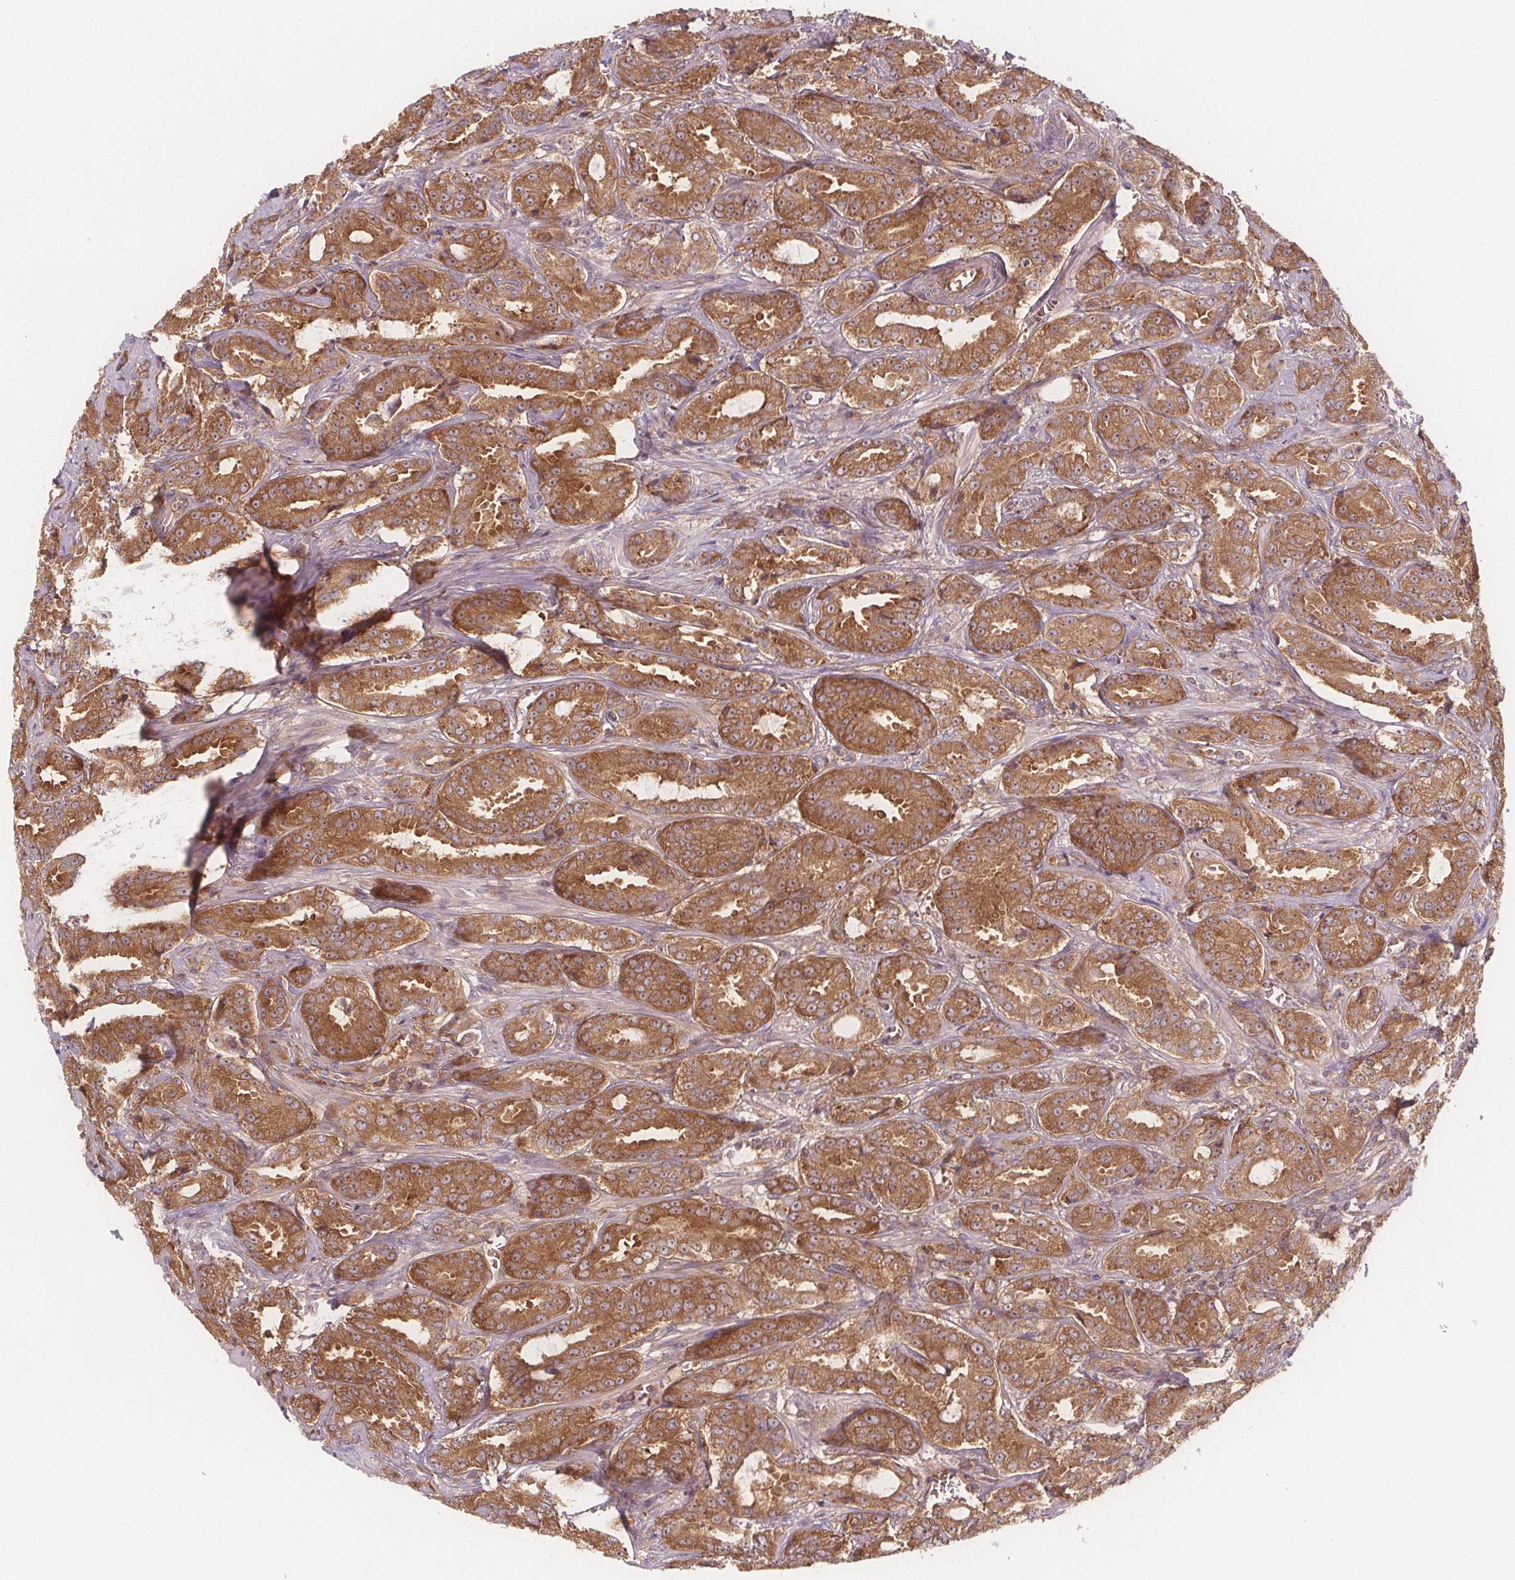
{"staining": {"intensity": "moderate", "quantity": ">75%", "location": "cytoplasmic/membranous"}, "tissue": "prostate cancer", "cell_type": "Tumor cells", "image_type": "cancer", "snomed": [{"axis": "morphology", "description": "Adenocarcinoma, High grade"}, {"axis": "topography", "description": "Prostate"}], "caption": "Immunohistochemistry image of neoplastic tissue: prostate cancer (high-grade adenocarcinoma) stained using immunohistochemistry (IHC) demonstrates medium levels of moderate protein expression localized specifically in the cytoplasmic/membranous of tumor cells, appearing as a cytoplasmic/membranous brown color.", "gene": "EIF3D", "patient": {"sex": "male", "age": 64}}